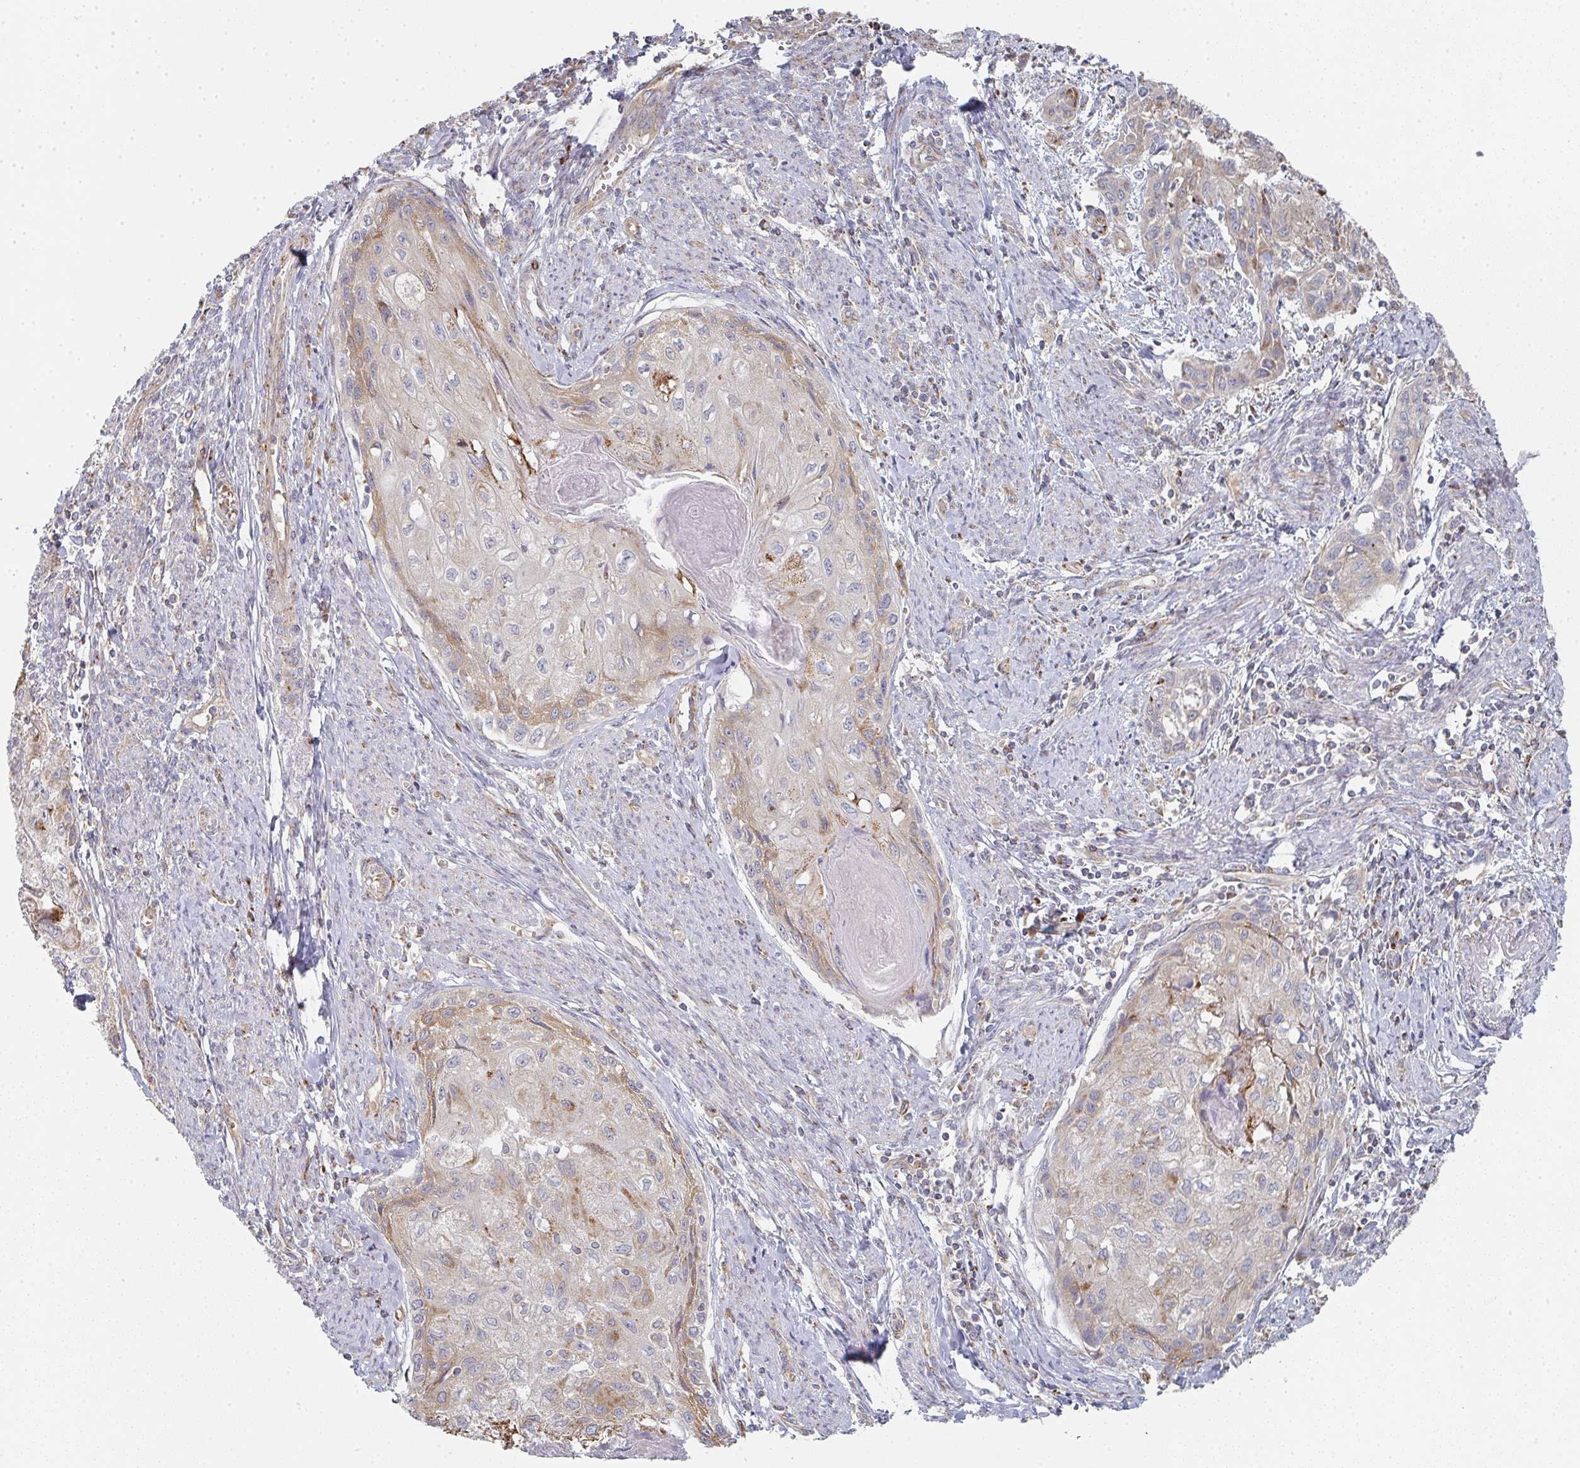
{"staining": {"intensity": "moderate", "quantity": "<25%", "location": "cytoplasmic/membranous"}, "tissue": "cervical cancer", "cell_type": "Tumor cells", "image_type": "cancer", "snomed": [{"axis": "morphology", "description": "Squamous cell carcinoma, NOS"}, {"axis": "topography", "description": "Cervix"}], "caption": "A histopathology image showing moderate cytoplasmic/membranous expression in about <25% of tumor cells in cervical squamous cell carcinoma, as visualized by brown immunohistochemical staining.", "gene": "ZNF526", "patient": {"sex": "female", "age": 67}}